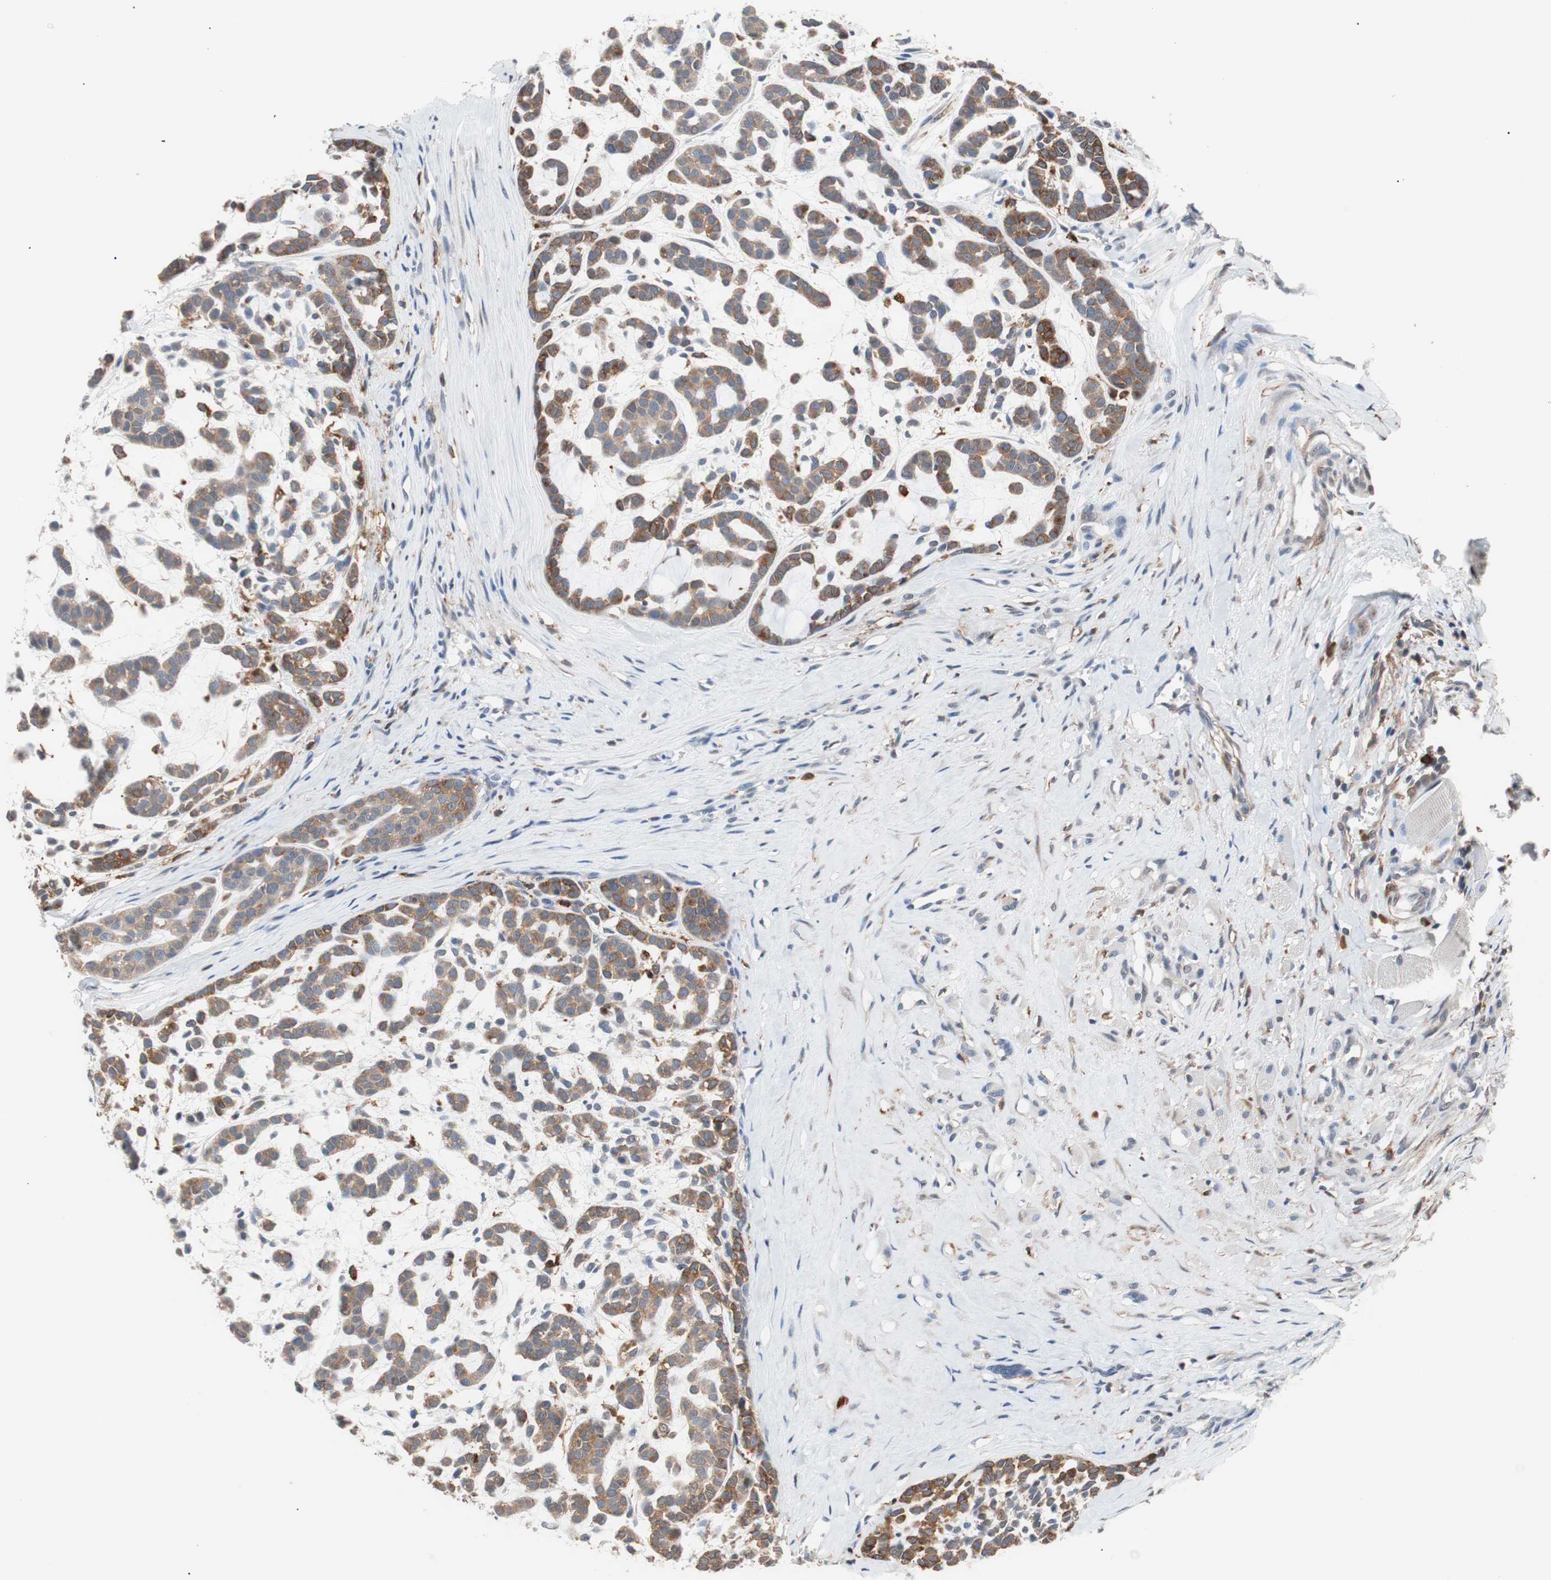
{"staining": {"intensity": "weak", "quantity": "25%-75%", "location": "cytoplasmic/membranous"}, "tissue": "head and neck cancer", "cell_type": "Tumor cells", "image_type": "cancer", "snomed": [{"axis": "morphology", "description": "Adenocarcinoma, NOS"}, {"axis": "morphology", "description": "Adenoma, NOS"}, {"axis": "topography", "description": "Head-Neck"}], "caption": "Immunohistochemistry image of neoplastic tissue: head and neck adenocarcinoma stained using IHC demonstrates low levels of weak protein expression localized specifically in the cytoplasmic/membranous of tumor cells, appearing as a cytoplasmic/membranous brown color.", "gene": "LITAF", "patient": {"sex": "female", "age": 55}}